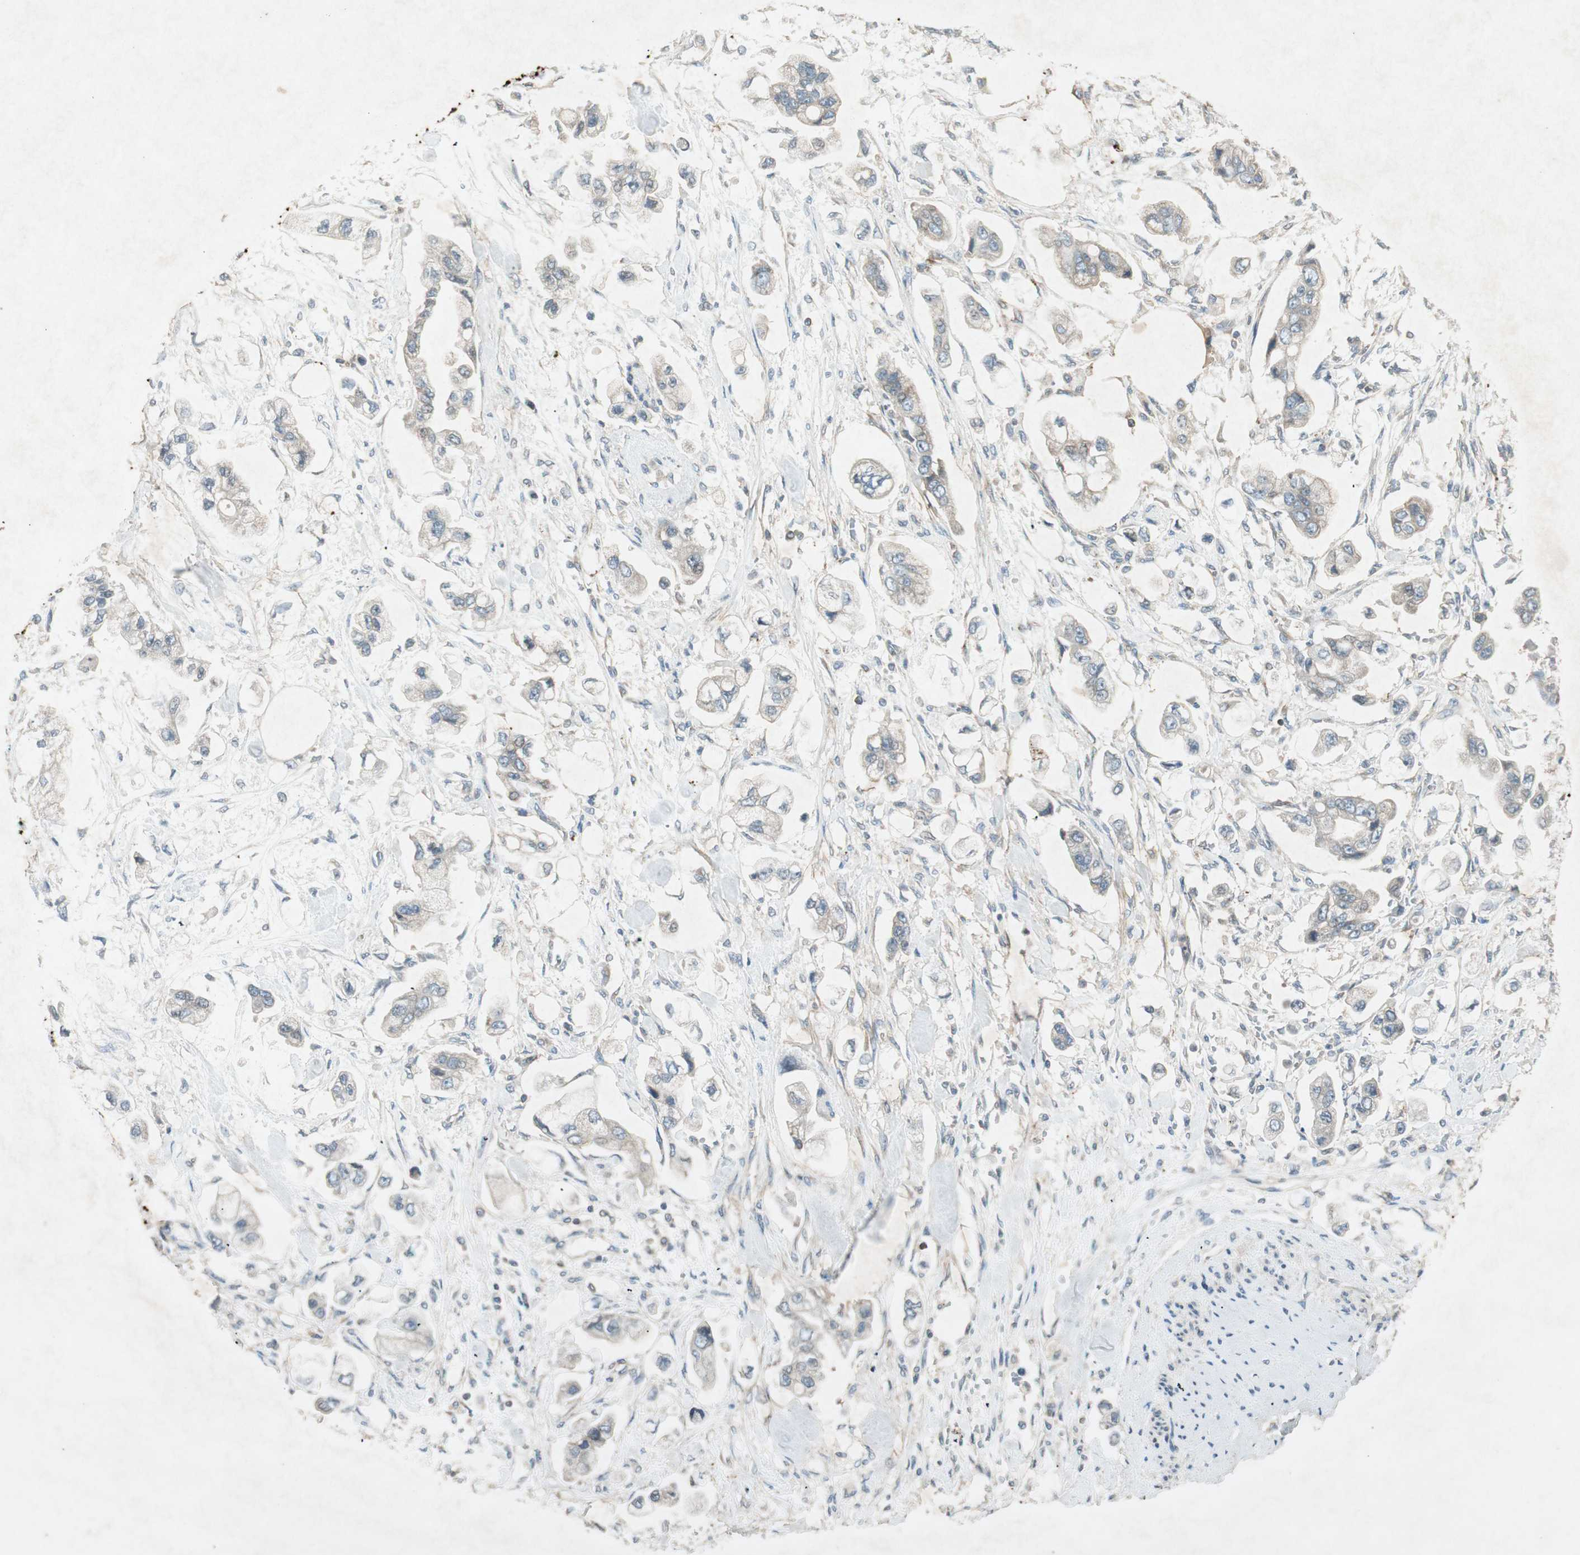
{"staining": {"intensity": "weak", "quantity": ">75%", "location": "cytoplasmic/membranous"}, "tissue": "stomach cancer", "cell_type": "Tumor cells", "image_type": "cancer", "snomed": [{"axis": "morphology", "description": "Adenocarcinoma, NOS"}, {"axis": "topography", "description": "Stomach"}], "caption": "Immunohistochemical staining of human stomach cancer shows low levels of weak cytoplasmic/membranous positivity in about >75% of tumor cells.", "gene": "CHADL", "patient": {"sex": "male", "age": 62}}